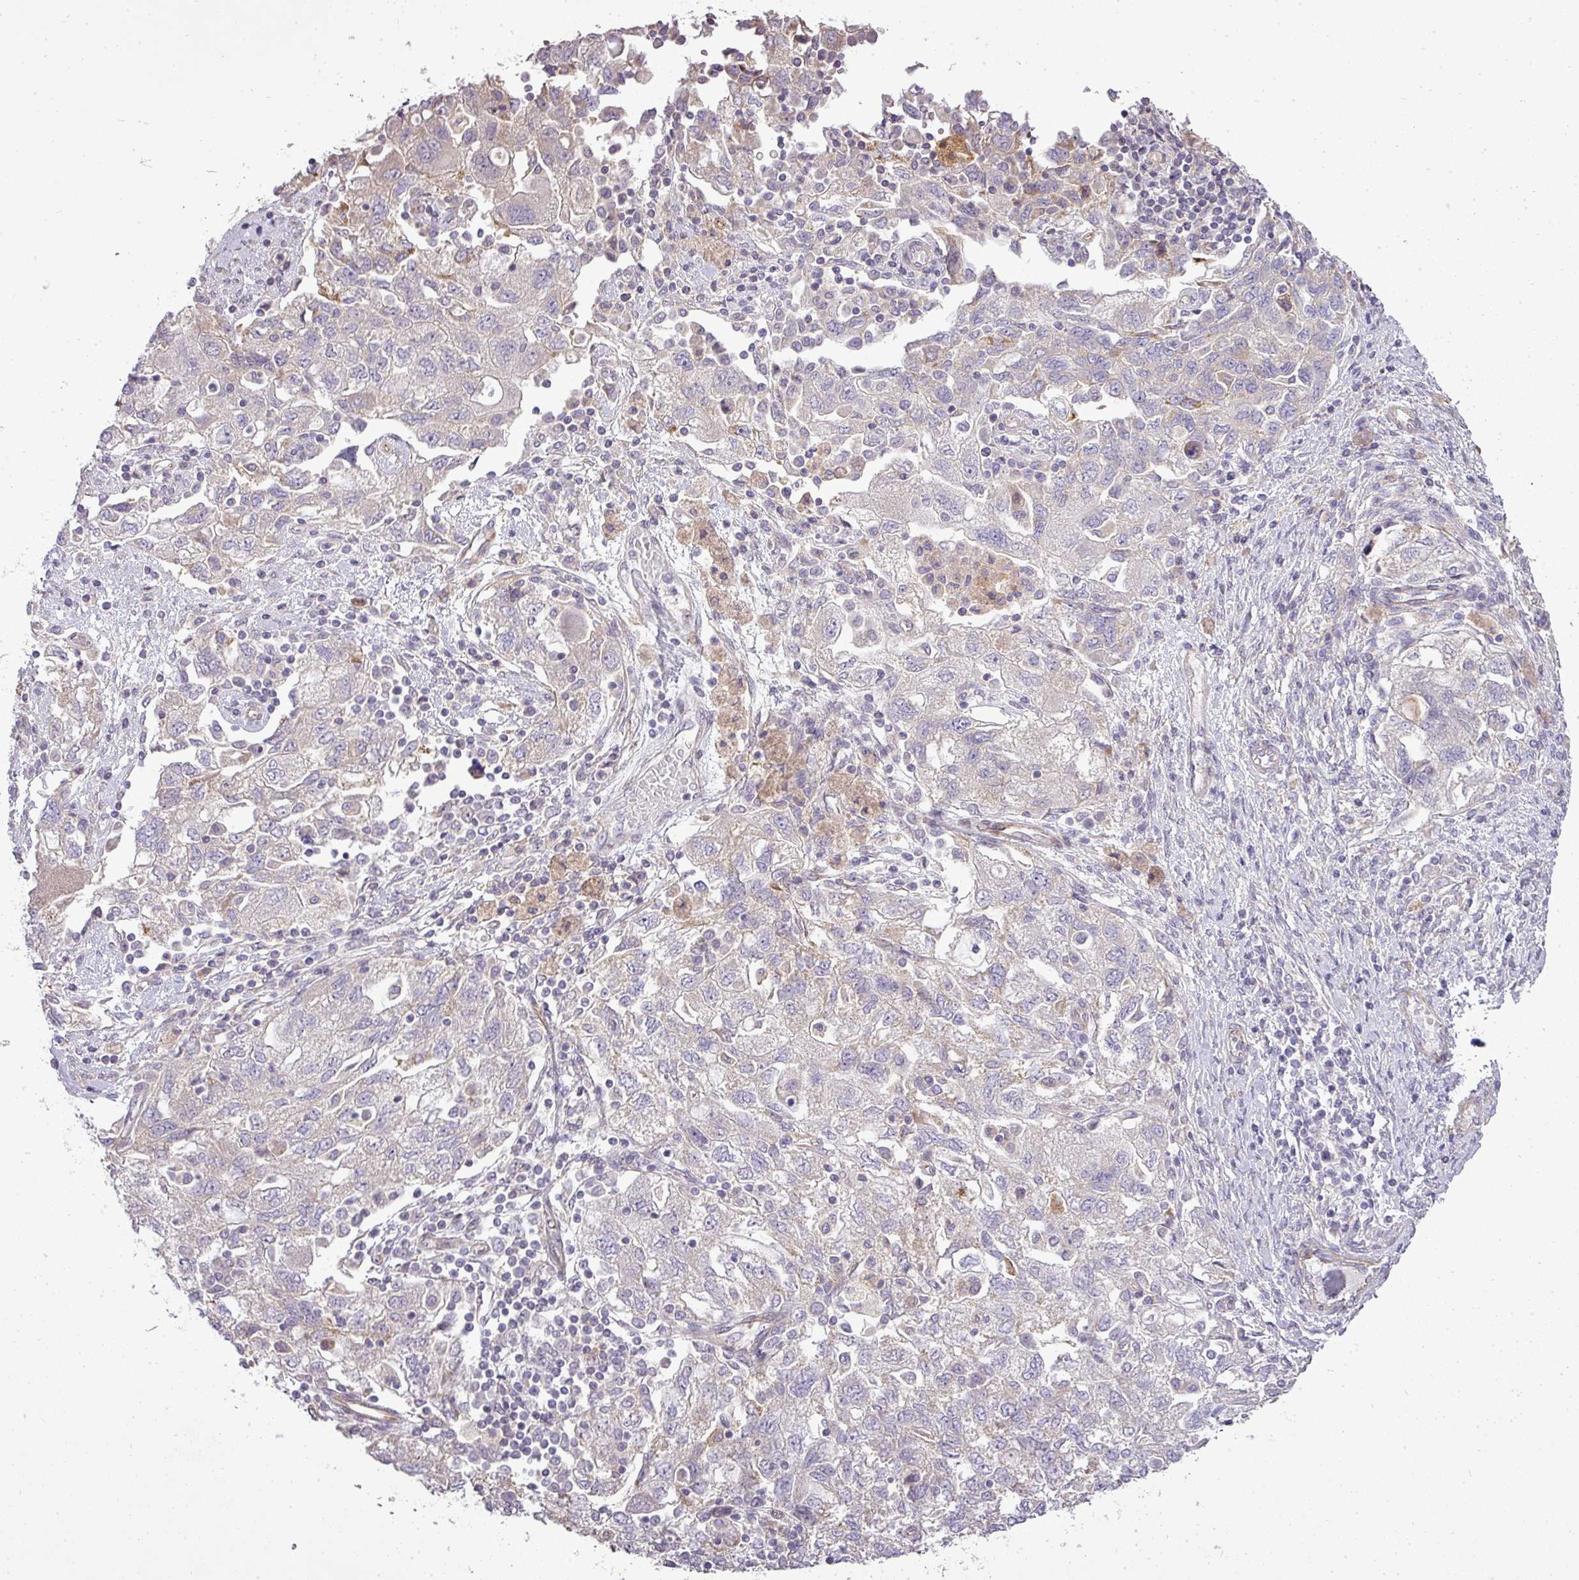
{"staining": {"intensity": "negative", "quantity": "none", "location": "none"}, "tissue": "ovarian cancer", "cell_type": "Tumor cells", "image_type": "cancer", "snomed": [{"axis": "morphology", "description": "Carcinoma, NOS"}, {"axis": "morphology", "description": "Cystadenocarcinoma, serous, NOS"}, {"axis": "topography", "description": "Ovary"}], "caption": "DAB immunohistochemical staining of ovarian cancer exhibits no significant expression in tumor cells. The staining was performed using DAB (3,3'-diaminobenzidine) to visualize the protein expression in brown, while the nuclei were stained in blue with hematoxylin (Magnification: 20x).", "gene": "PDRG1", "patient": {"sex": "female", "age": 69}}